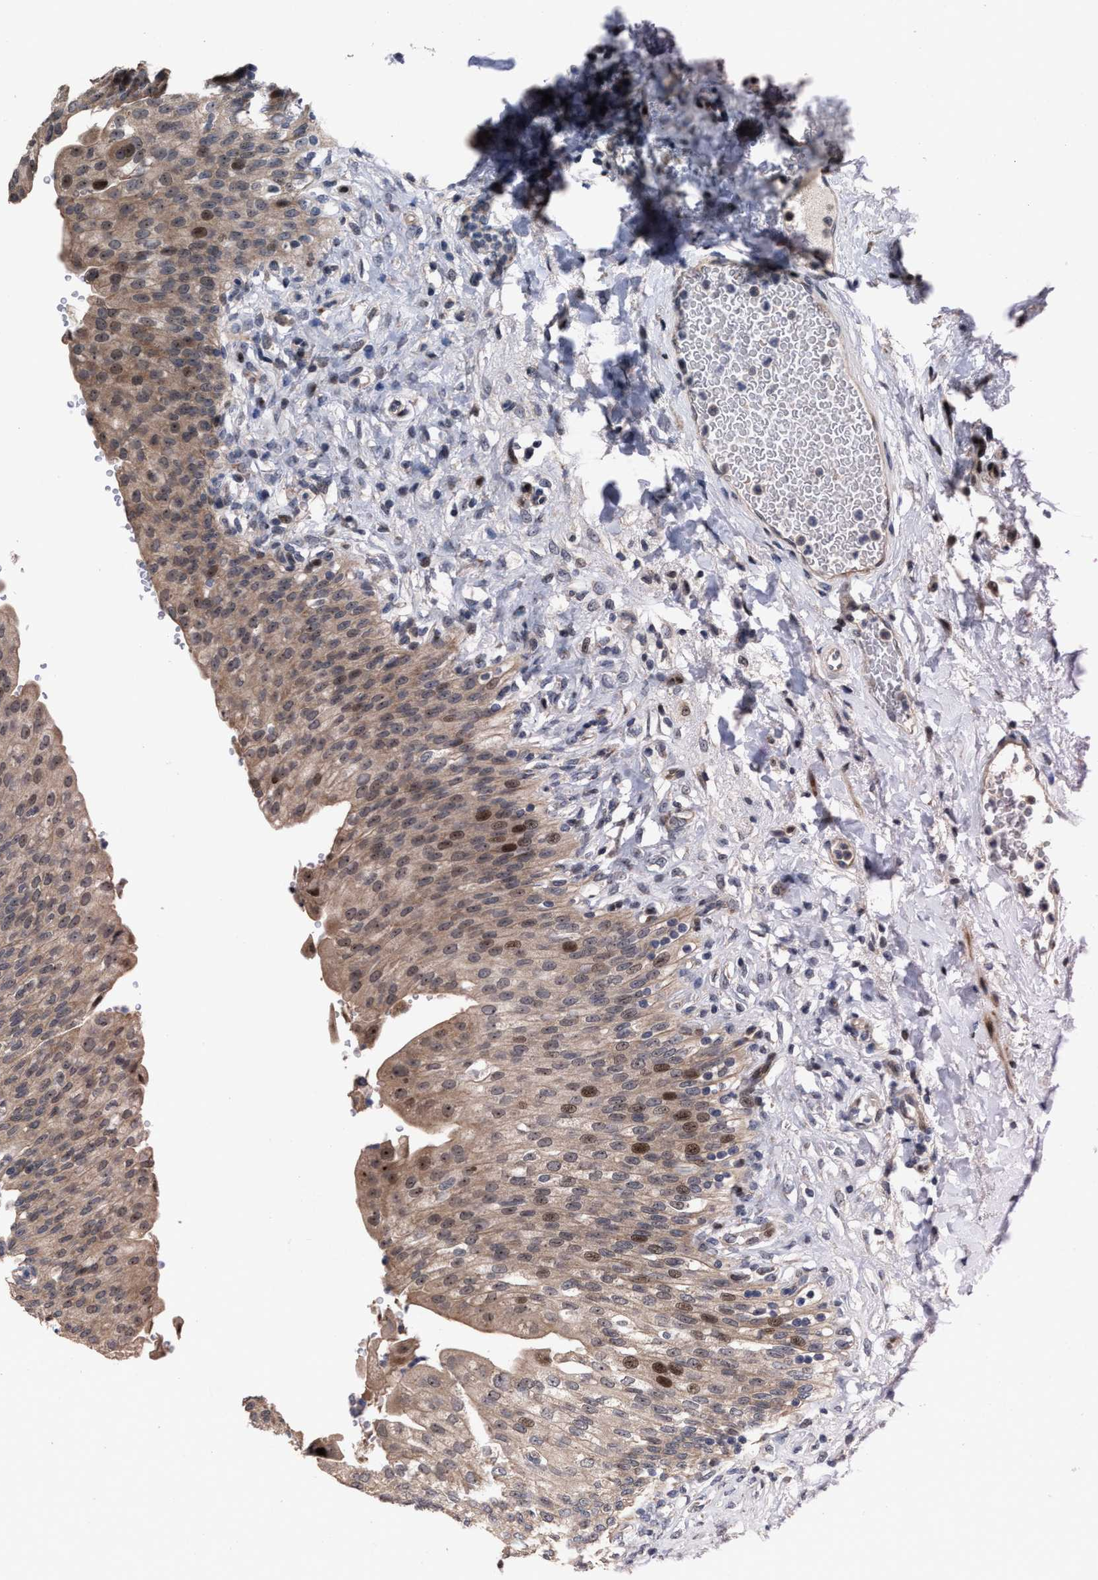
{"staining": {"intensity": "moderate", "quantity": ">75%", "location": "cytoplasmic/membranous,nuclear"}, "tissue": "urinary bladder", "cell_type": "Urothelial cells", "image_type": "normal", "snomed": [{"axis": "morphology", "description": "Urothelial carcinoma, High grade"}, {"axis": "topography", "description": "Urinary bladder"}], "caption": "Immunohistochemistry (IHC) (DAB) staining of benign human urinary bladder reveals moderate cytoplasmic/membranous,nuclear protein positivity in approximately >75% of urothelial cells.", "gene": "HAUS6", "patient": {"sex": "male", "age": 46}}